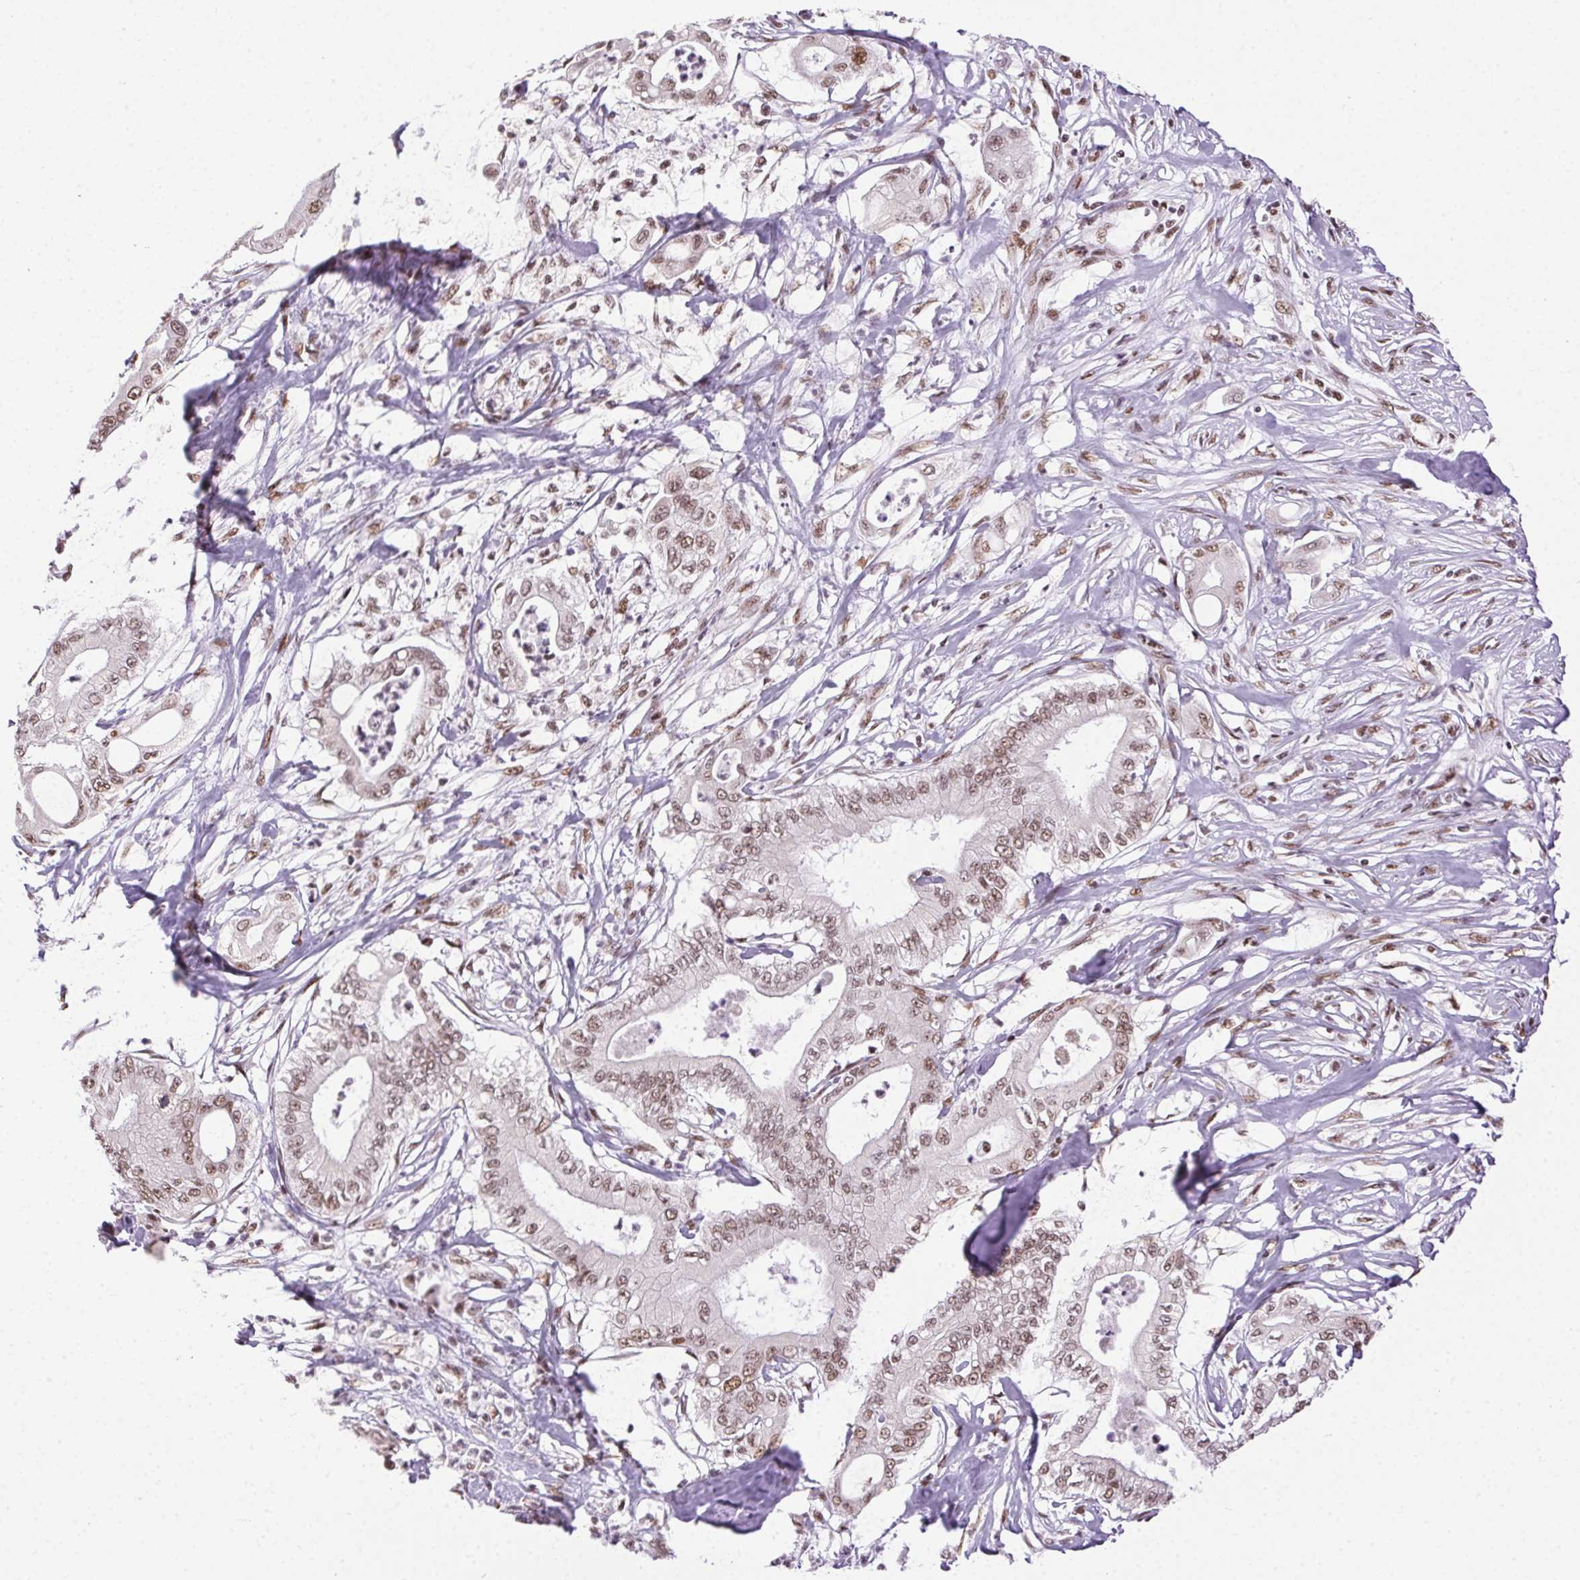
{"staining": {"intensity": "moderate", "quantity": ">75%", "location": "nuclear"}, "tissue": "pancreatic cancer", "cell_type": "Tumor cells", "image_type": "cancer", "snomed": [{"axis": "morphology", "description": "Adenocarcinoma, NOS"}, {"axis": "topography", "description": "Pancreas"}], "caption": "High-power microscopy captured an immunohistochemistry (IHC) image of adenocarcinoma (pancreatic), revealing moderate nuclear expression in about >75% of tumor cells.", "gene": "TRA2B", "patient": {"sex": "male", "age": 71}}